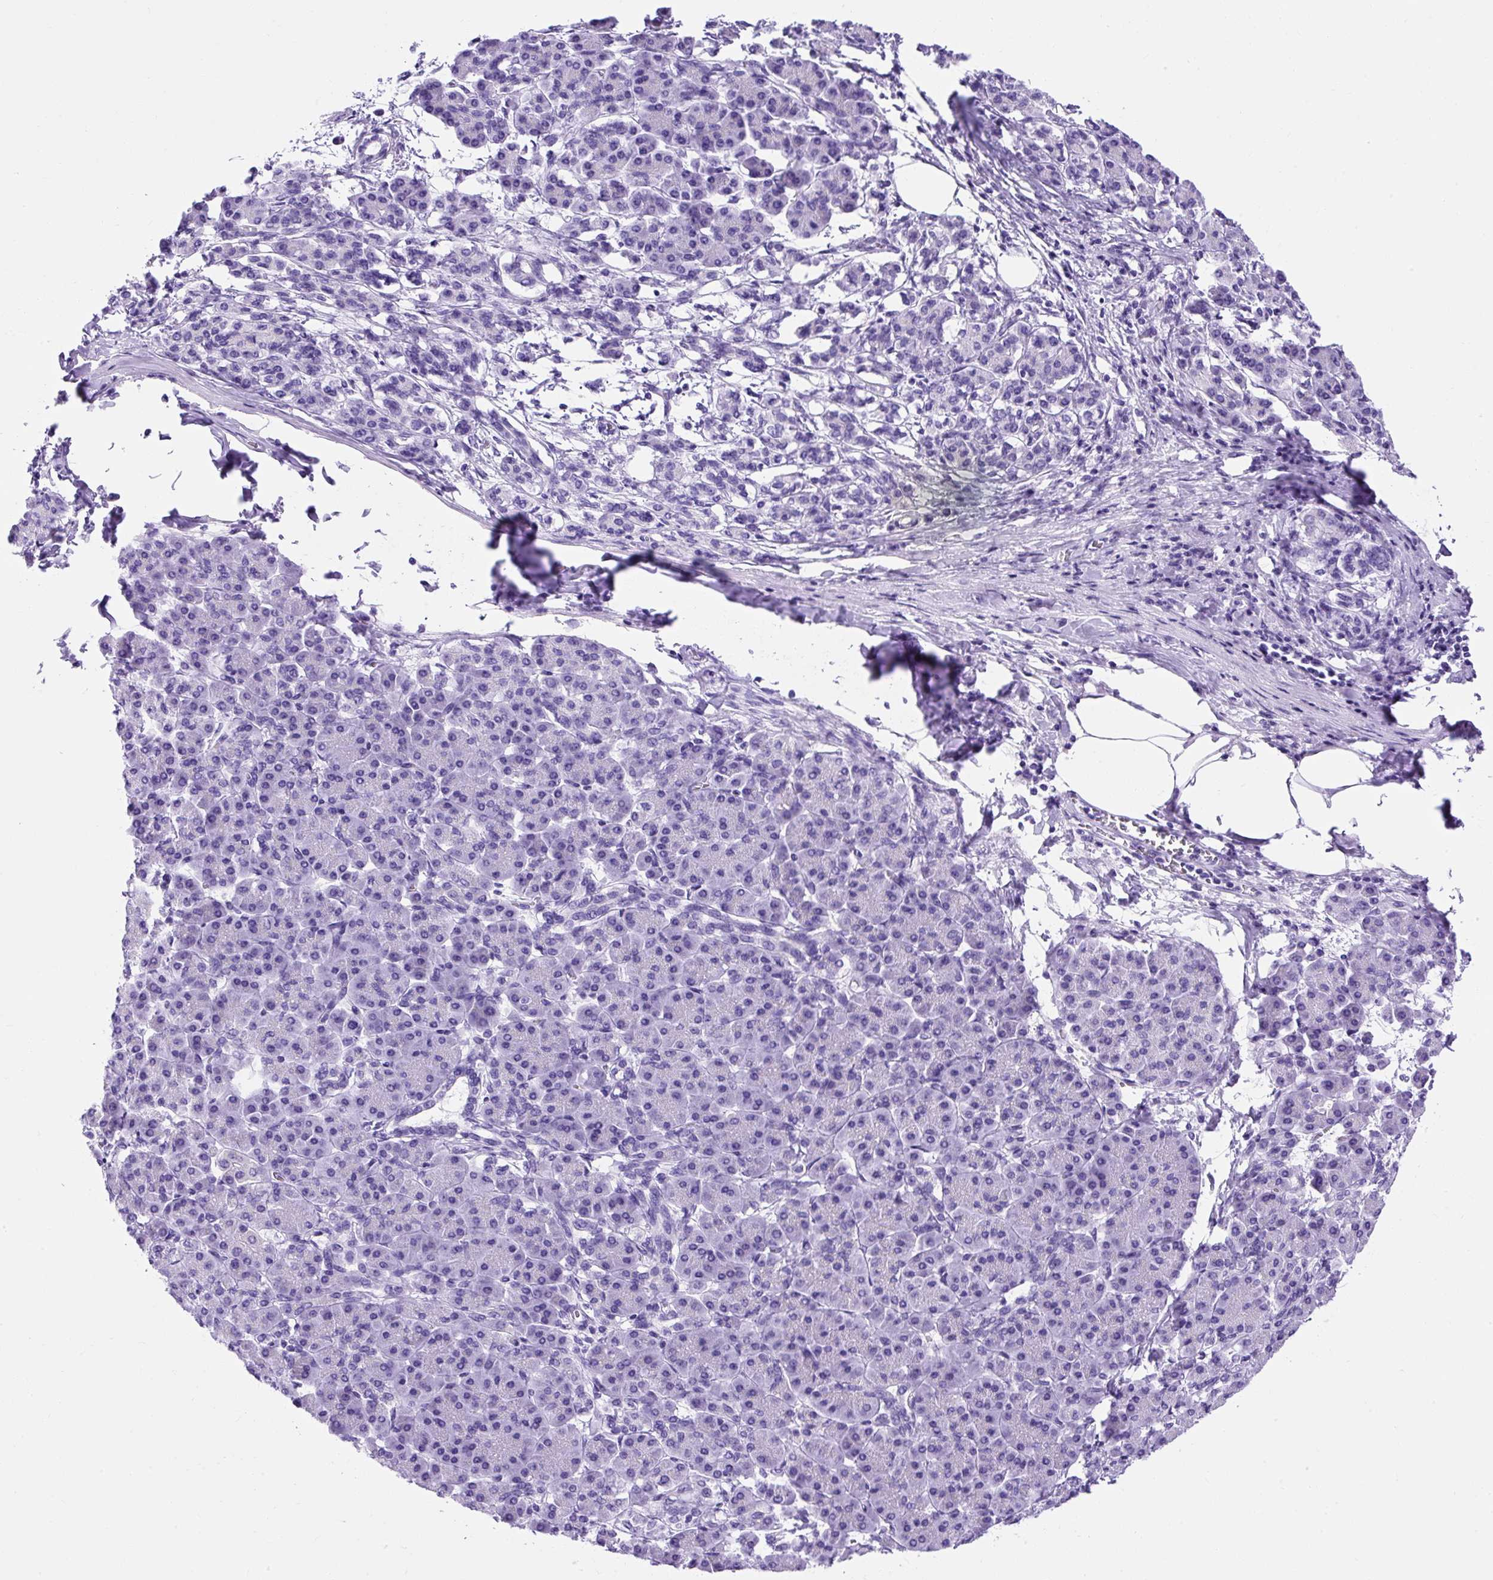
{"staining": {"intensity": "negative", "quantity": "none", "location": "none"}, "tissue": "pancreatic cancer", "cell_type": "Tumor cells", "image_type": "cancer", "snomed": [{"axis": "morphology", "description": "Adenocarcinoma, NOS"}, {"axis": "topography", "description": "Pancreas"}], "caption": "Immunohistochemical staining of human pancreatic cancer (adenocarcinoma) shows no significant staining in tumor cells.", "gene": "KRT12", "patient": {"sex": "female", "age": 55}}